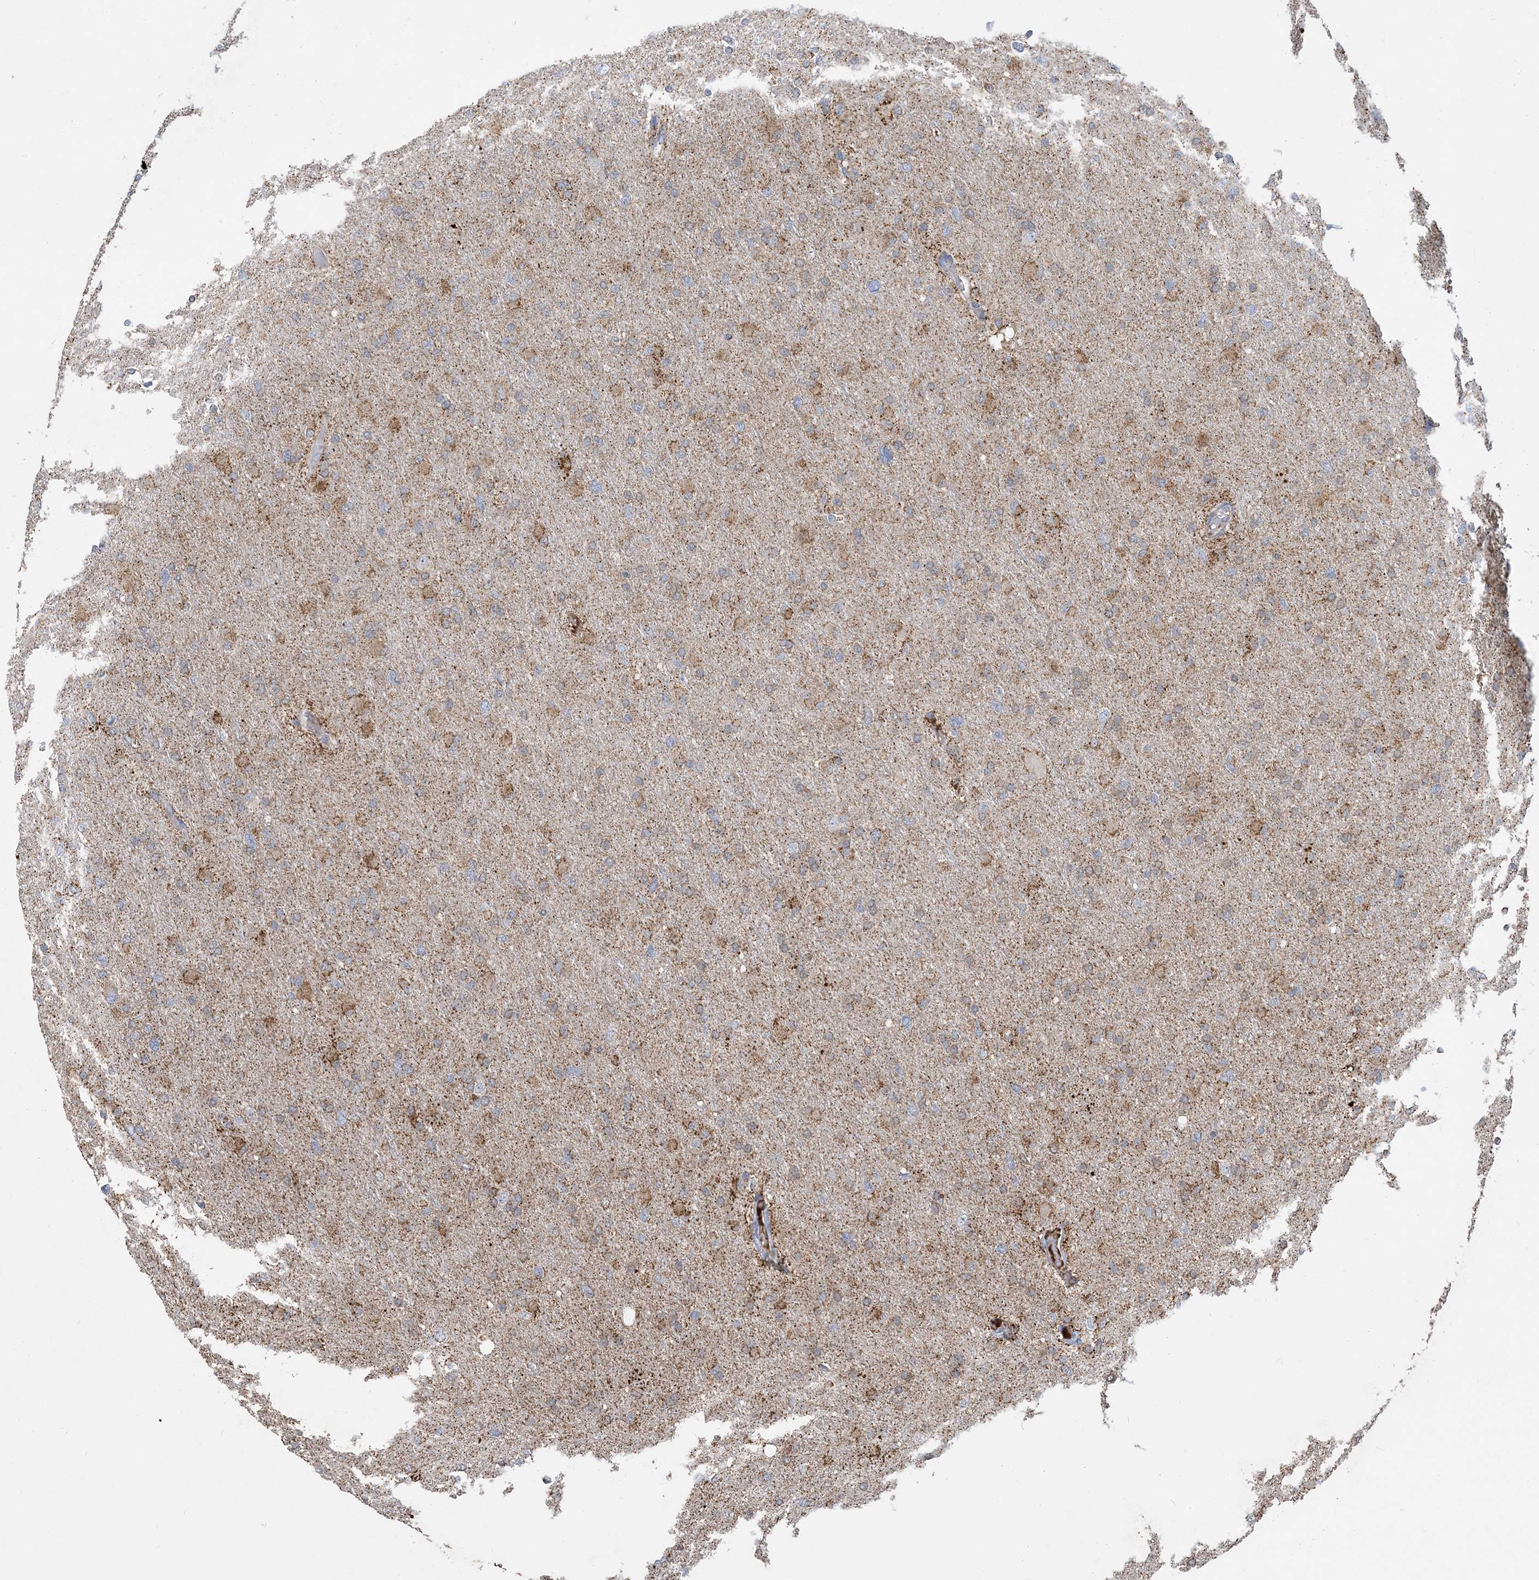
{"staining": {"intensity": "weak", "quantity": "25%-75%", "location": "cytoplasmic/membranous"}, "tissue": "glioma", "cell_type": "Tumor cells", "image_type": "cancer", "snomed": [{"axis": "morphology", "description": "Glioma, malignant, High grade"}, {"axis": "topography", "description": "Cerebral cortex"}], "caption": "There is low levels of weak cytoplasmic/membranous positivity in tumor cells of glioma, as demonstrated by immunohistochemical staining (brown color).", "gene": "ECHDC1", "patient": {"sex": "female", "age": 36}}